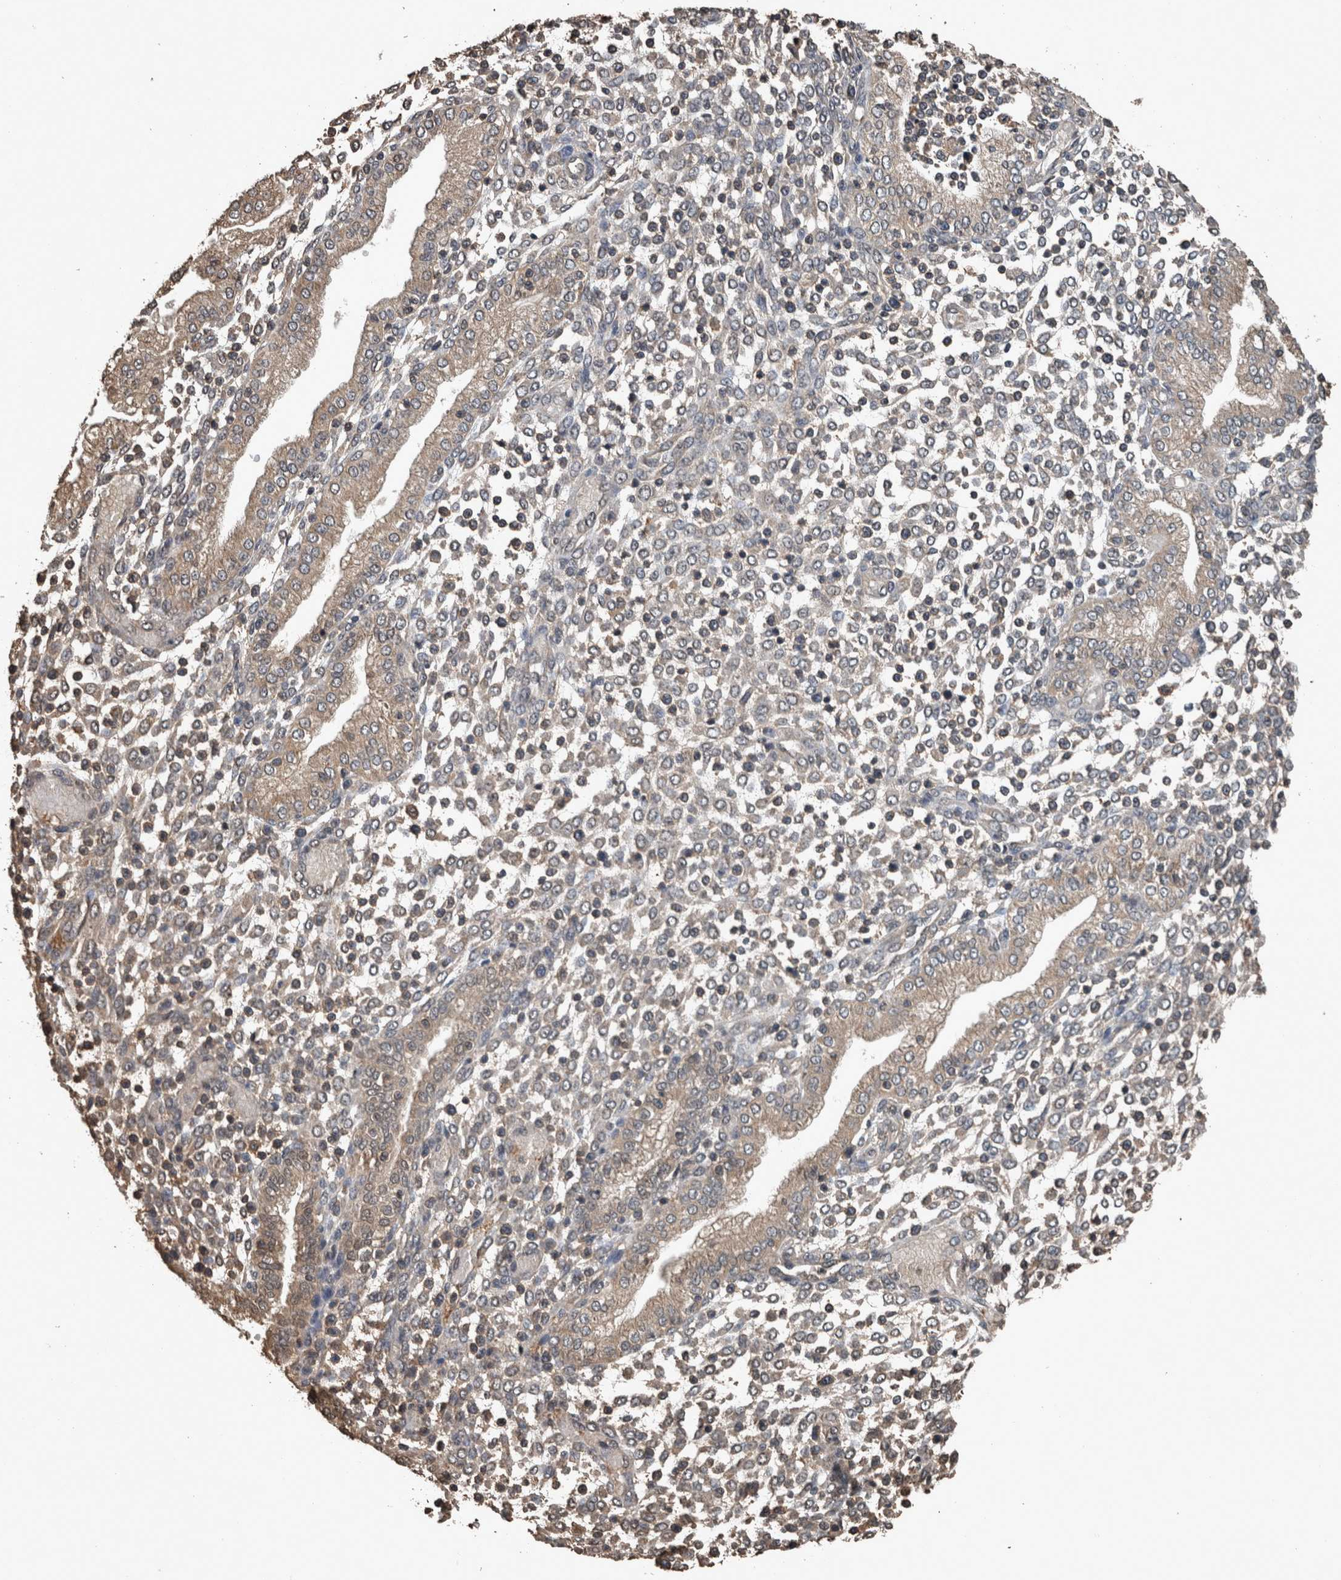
{"staining": {"intensity": "negative", "quantity": "none", "location": "none"}, "tissue": "endometrium", "cell_type": "Cells in endometrial stroma", "image_type": "normal", "snomed": [{"axis": "morphology", "description": "Normal tissue, NOS"}, {"axis": "topography", "description": "Endometrium"}], "caption": "Immunohistochemistry of unremarkable endometrium displays no positivity in cells in endometrial stroma. The staining was performed using DAB (3,3'-diaminobenzidine) to visualize the protein expression in brown, while the nuclei were stained in blue with hematoxylin (Magnification: 20x).", "gene": "FGFRL1", "patient": {"sex": "female", "age": 53}}